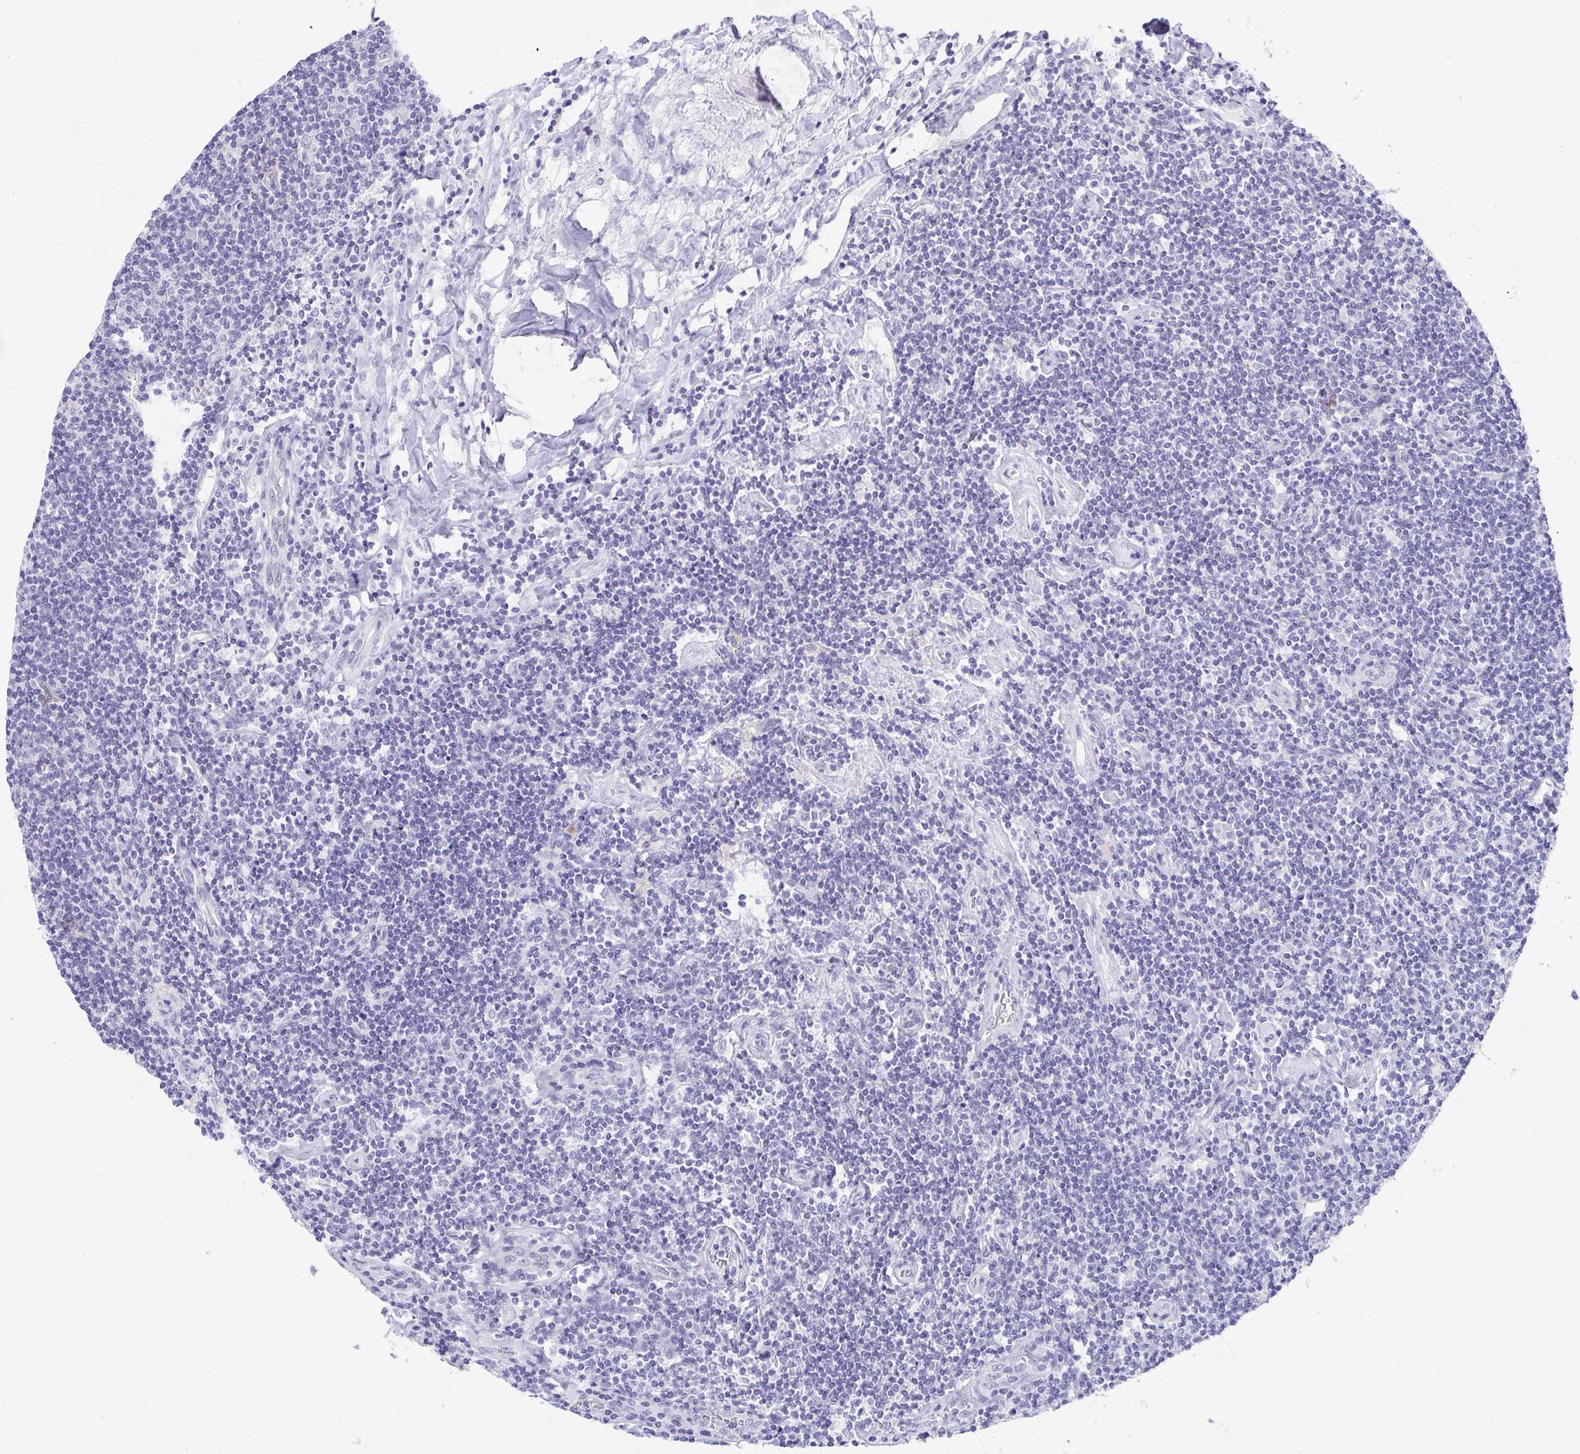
{"staining": {"intensity": "negative", "quantity": "none", "location": "none"}, "tissue": "lymphoma", "cell_type": "Tumor cells", "image_type": "cancer", "snomed": [{"axis": "morphology", "description": "Hodgkin's disease, NOS"}, {"axis": "topography", "description": "Lymph node"}], "caption": "Tumor cells are negative for brown protein staining in Hodgkin's disease. The staining was performed using DAB to visualize the protein expression in brown, while the nuclei were stained in blue with hematoxylin (Magnification: 20x).", "gene": "MYL7", "patient": {"sex": "male", "age": 40}}